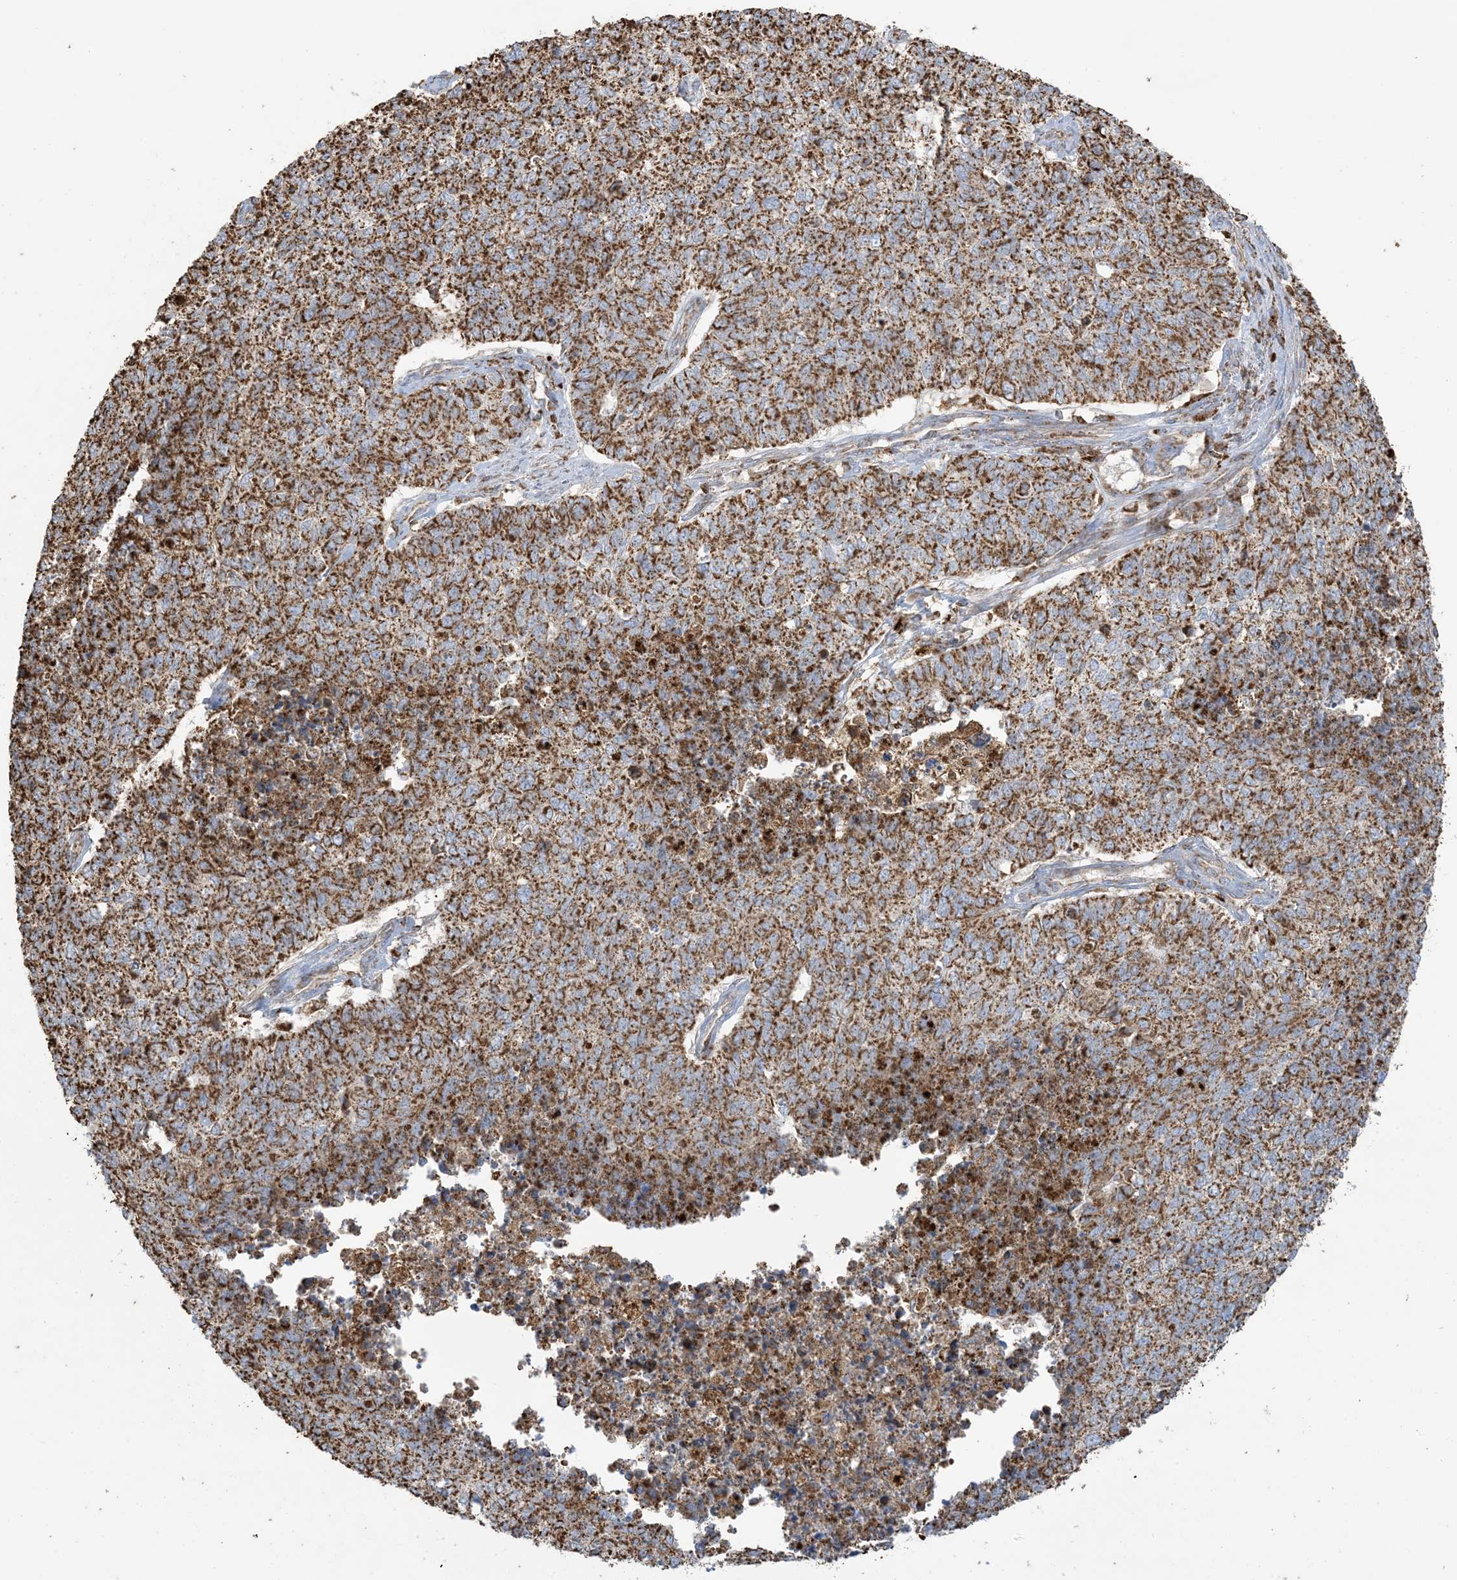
{"staining": {"intensity": "strong", "quantity": ">75%", "location": "cytoplasmic/membranous"}, "tissue": "cervical cancer", "cell_type": "Tumor cells", "image_type": "cancer", "snomed": [{"axis": "morphology", "description": "Squamous cell carcinoma, NOS"}, {"axis": "topography", "description": "Cervix"}], "caption": "Brown immunohistochemical staining in squamous cell carcinoma (cervical) exhibits strong cytoplasmic/membranous expression in approximately >75% of tumor cells.", "gene": "AGA", "patient": {"sex": "female", "age": 63}}